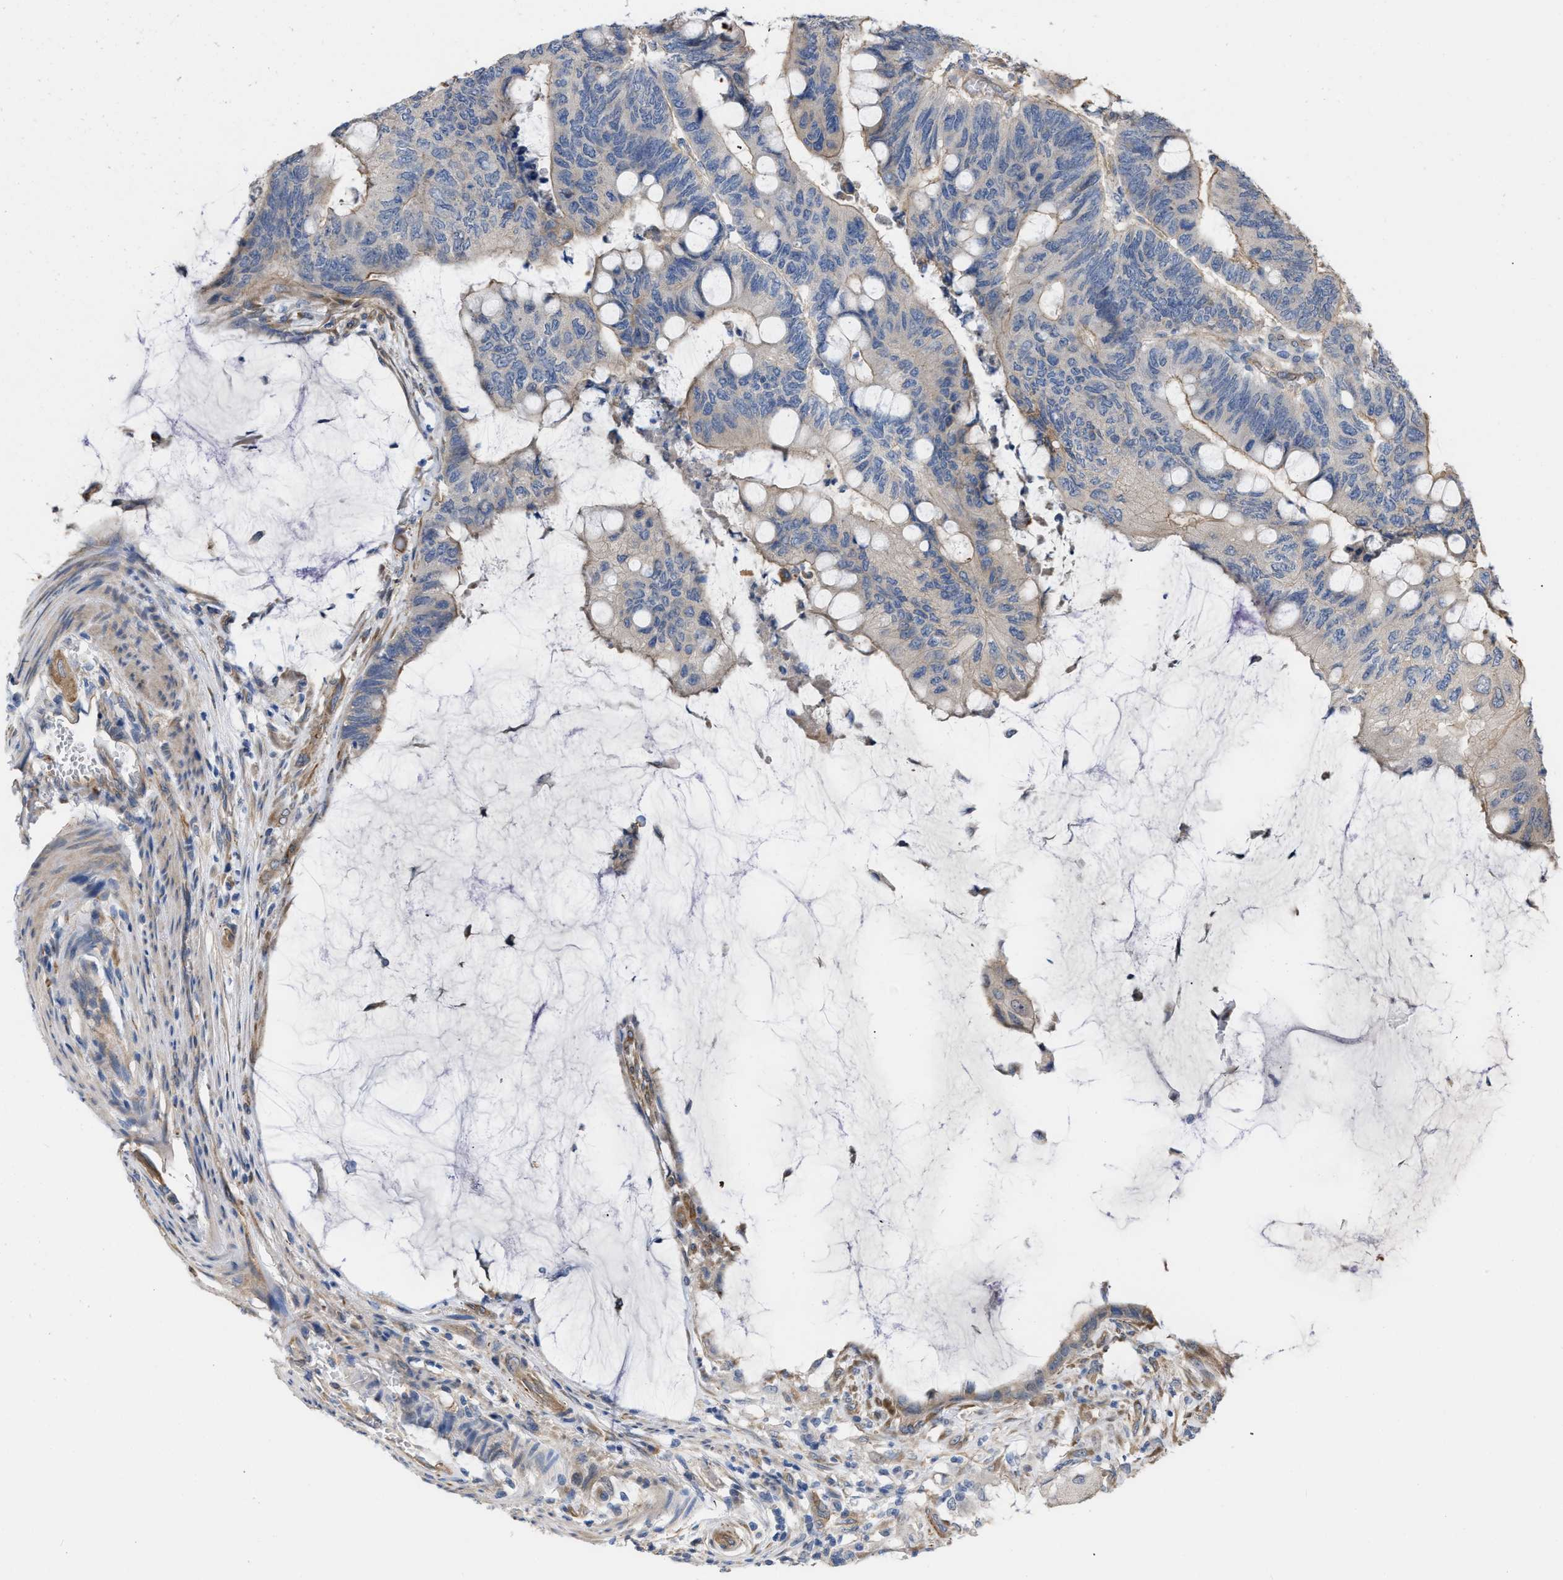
{"staining": {"intensity": "moderate", "quantity": "25%-75%", "location": "cytoplasmic/membranous"}, "tissue": "colorectal cancer", "cell_type": "Tumor cells", "image_type": "cancer", "snomed": [{"axis": "morphology", "description": "Normal tissue, NOS"}, {"axis": "morphology", "description": "Adenocarcinoma, NOS"}, {"axis": "topography", "description": "Rectum"}], "caption": "Immunohistochemistry (IHC) histopathology image of colorectal cancer (adenocarcinoma) stained for a protein (brown), which reveals medium levels of moderate cytoplasmic/membranous positivity in about 25%-75% of tumor cells.", "gene": "SLC4A11", "patient": {"sex": "male", "age": 92}}